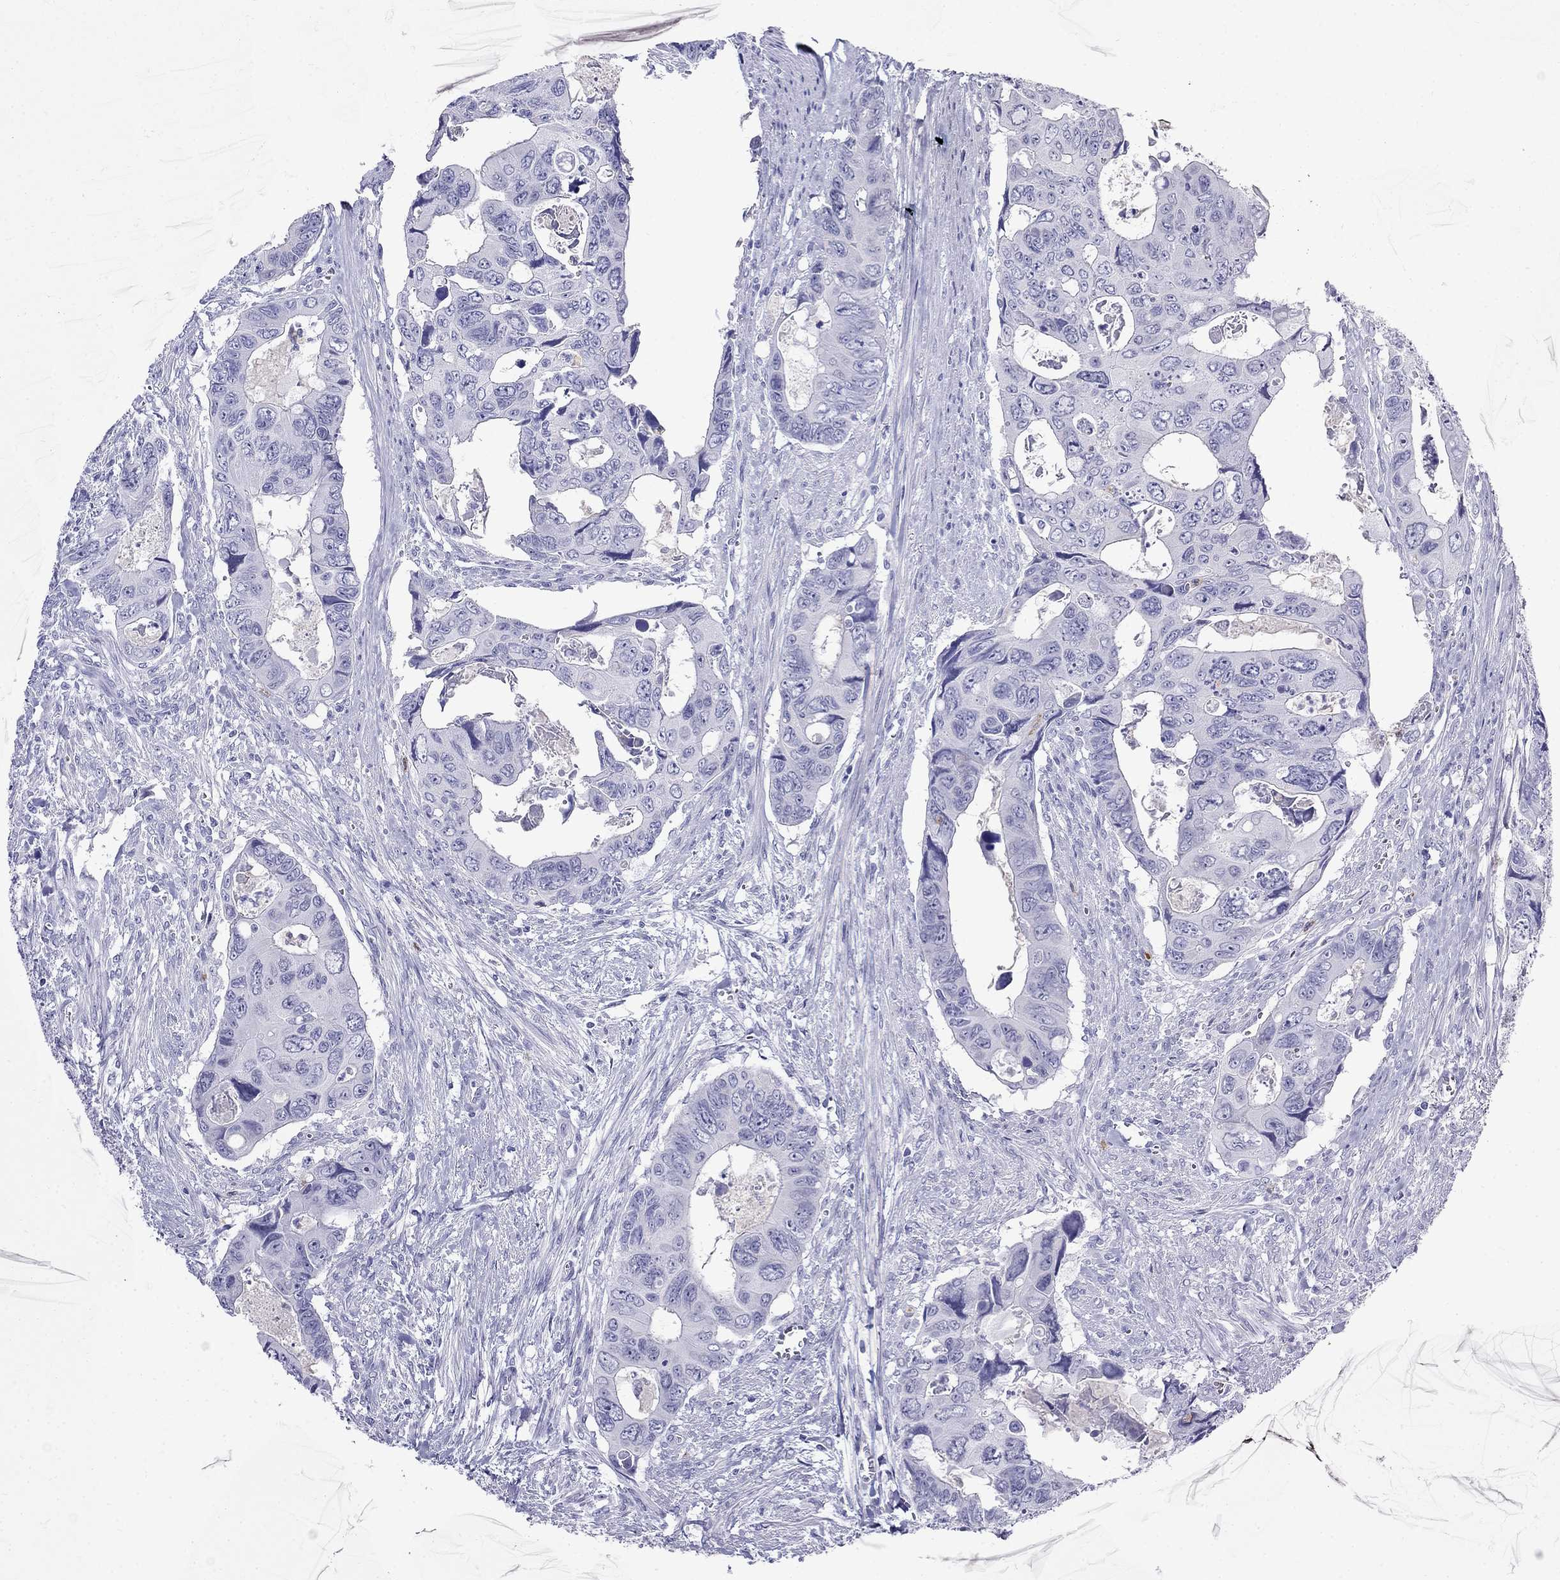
{"staining": {"intensity": "negative", "quantity": "none", "location": "none"}, "tissue": "colorectal cancer", "cell_type": "Tumor cells", "image_type": "cancer", "snomed": [{"axis": "morphology", "description": "Adenocarcinoma, NOS"}, {"axis": "topography", "description": "Rectum"}], "caption": "Tumor cells show no significant protein positivity in colorectal cancer.", "gene": "PPP1R36", "patient": {"sex": "male", "age": 62}}